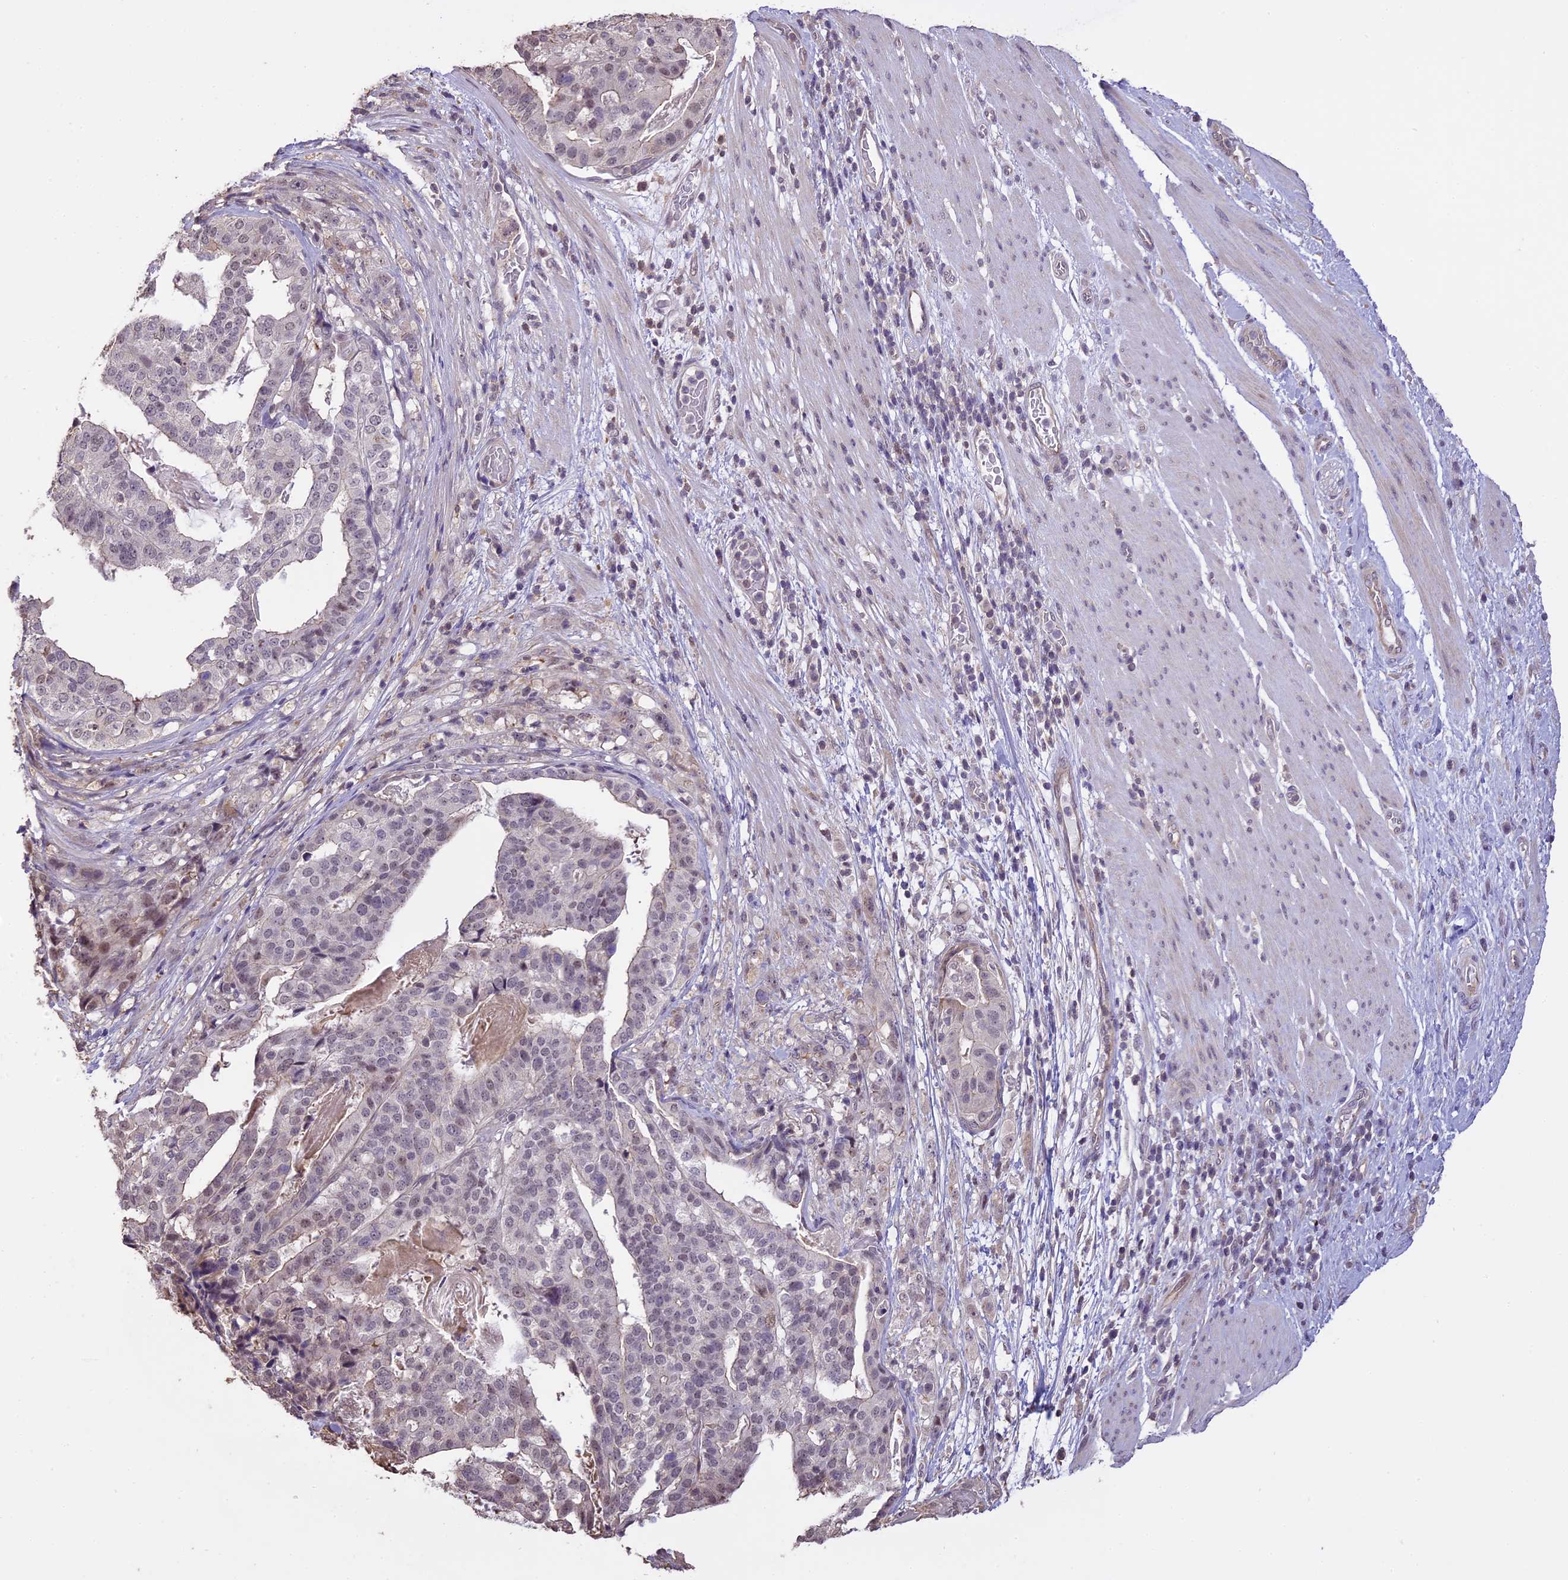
{"staining": {"intensity": "weak", "quantity": "<25%", "location": "nuclear"}, "tissue": "stomach cancer", "cell_type": "Tumor cells", "image_type": "cancer", "snomed": [{"axis": "morphology", "description": "Adenocarcinoma, NOS"}, {"axis": "topography", "description": "Stomach"}], "caption": "IHC micrograph of human adenocarcinoma (stomach) stained for a protein (brown), which exhibits no positivity in tumor cells.", "gene": "TIGD7", "patient": {"sex": "male", "age": 48}}